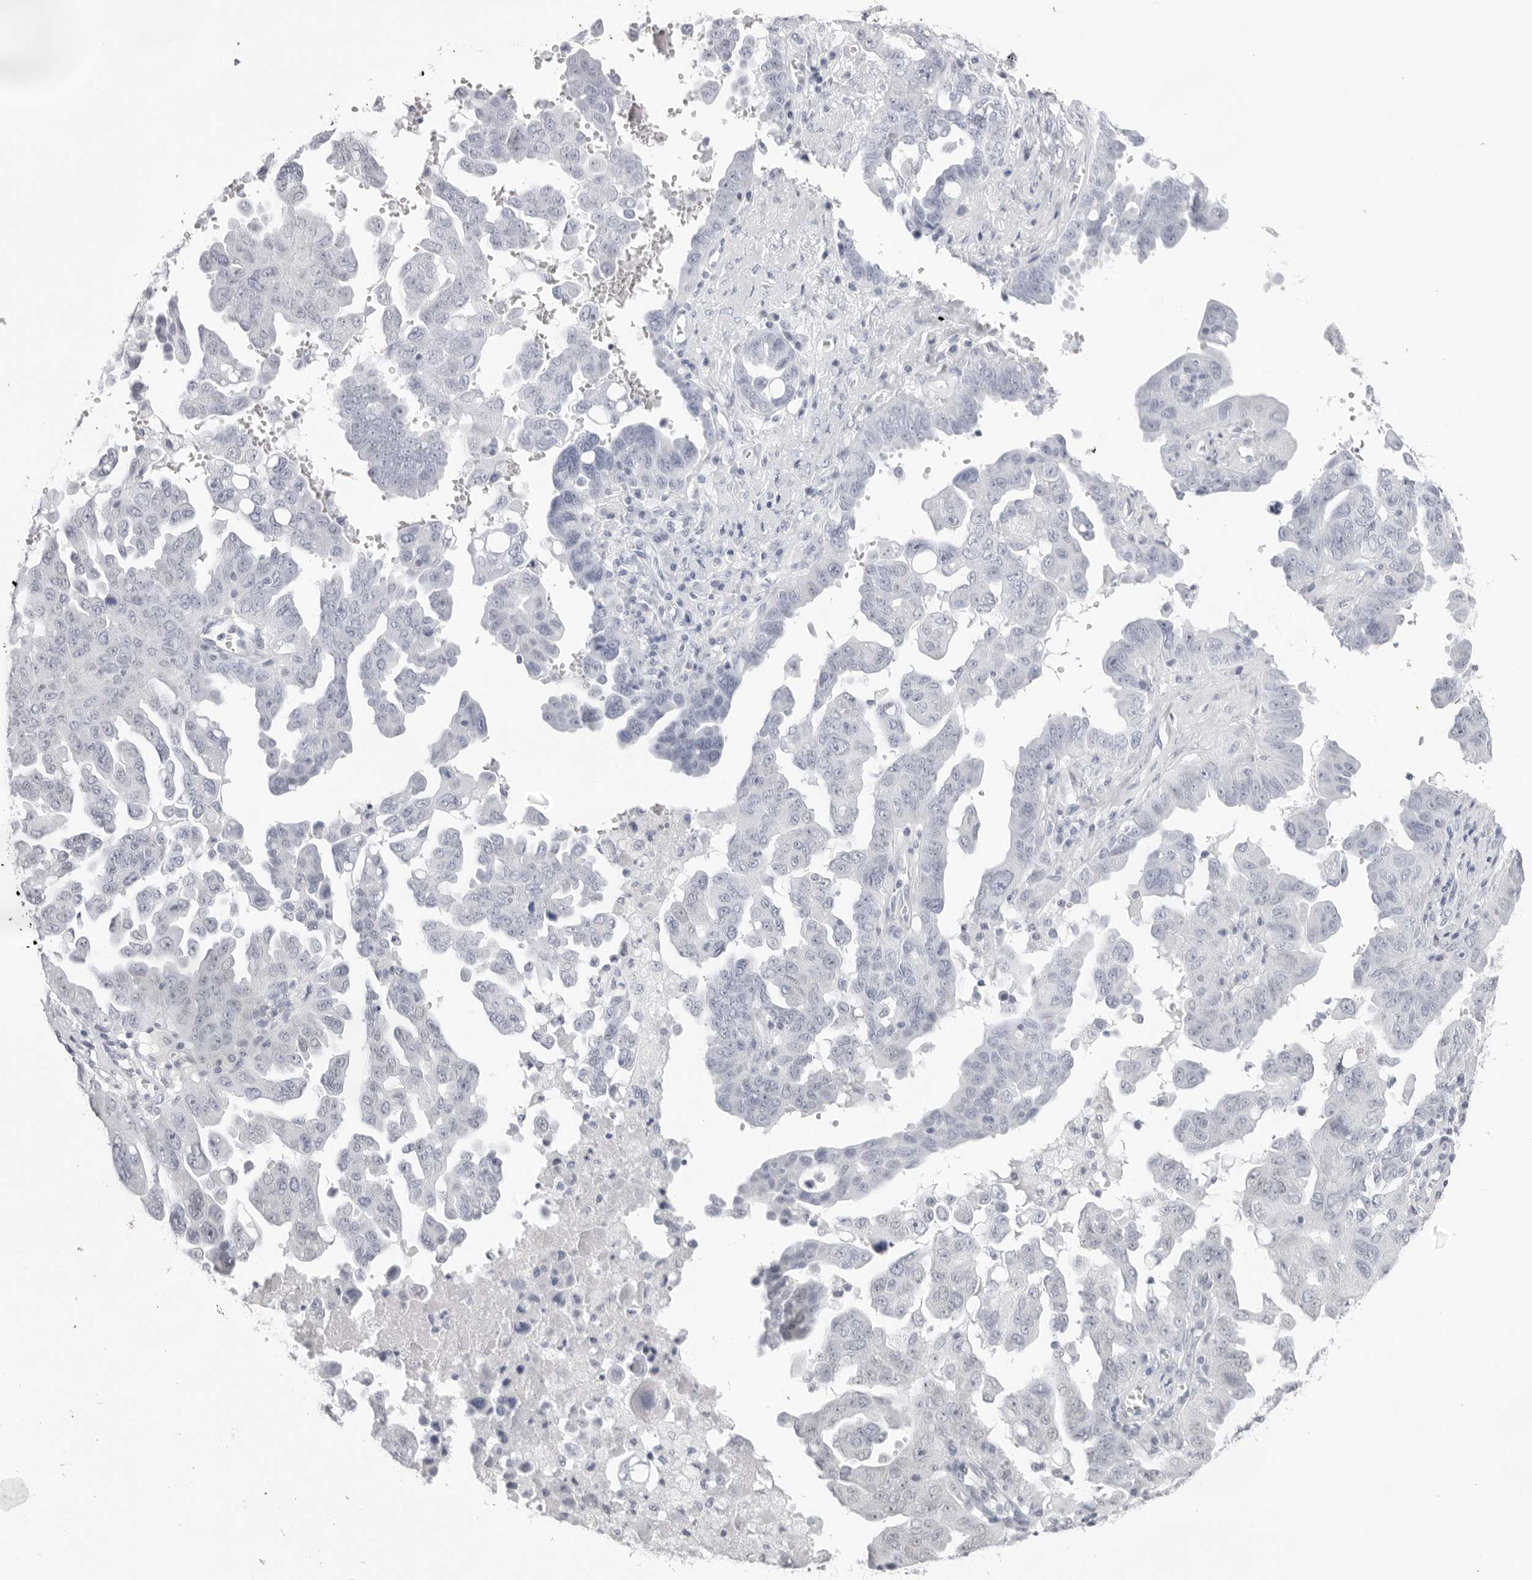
{"staining": {"intensity": "negative", "quantity": "none", "location": "none"}, "tissue": "ovarian cancer", "cell_type": "Tumor cells", "image_type": "cancer", "snomed": [{"axis": "morphology", "description": "Carcinoma, endometroid"}, {"axis": "topography", "description": "Ovary"}], "caption": "DAB immunohistochemical staining of ovarian endometroid carcinoma reveals no significant expression in tumor cells.", "gene": "KLK12", "patient": {"sex": "female", "age": 62}}